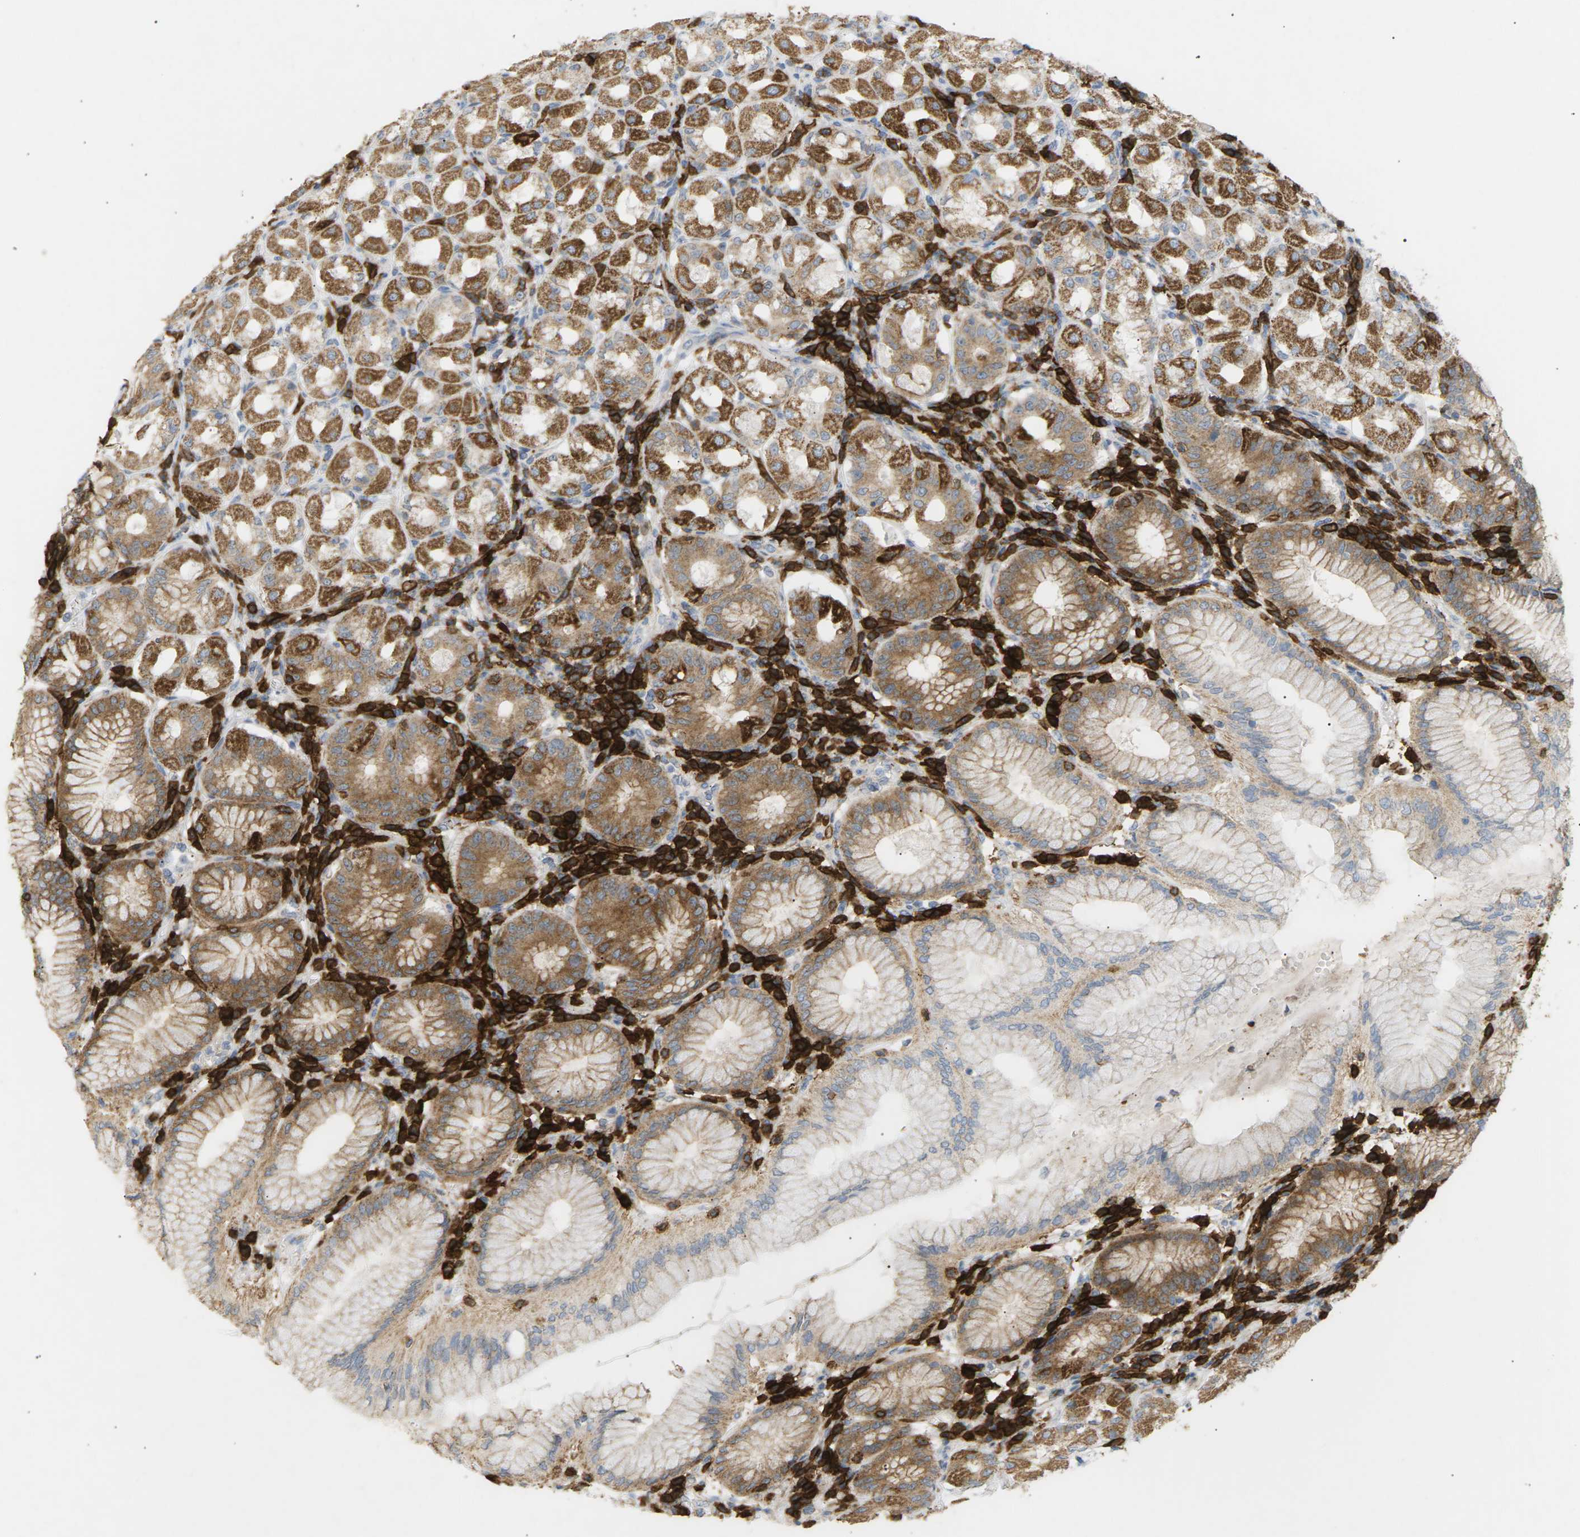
{"staining": {"intensity": "strong", "quantity": "25%-75%", "location": "cytoplasmic/membranous"}, "tissue": "stomach", "cell_type": "Glandular cells", "image_type": "normal", "snomed": [{"axis": "morphology", "description": "Normal tissue, NOS"}, {"axis": "topography", "description": "Stomach"}, {"axis": "topography", "description": "Stomach, lower"}], "caption": "Normal stomach was stained to show a protein in brown. There is high levels of strong cytoplasmic/membranous staining in approximately 25%-75% of glandular cells.", "gene": "LIME1", "patient": {"sex": "female", "age": 56}}